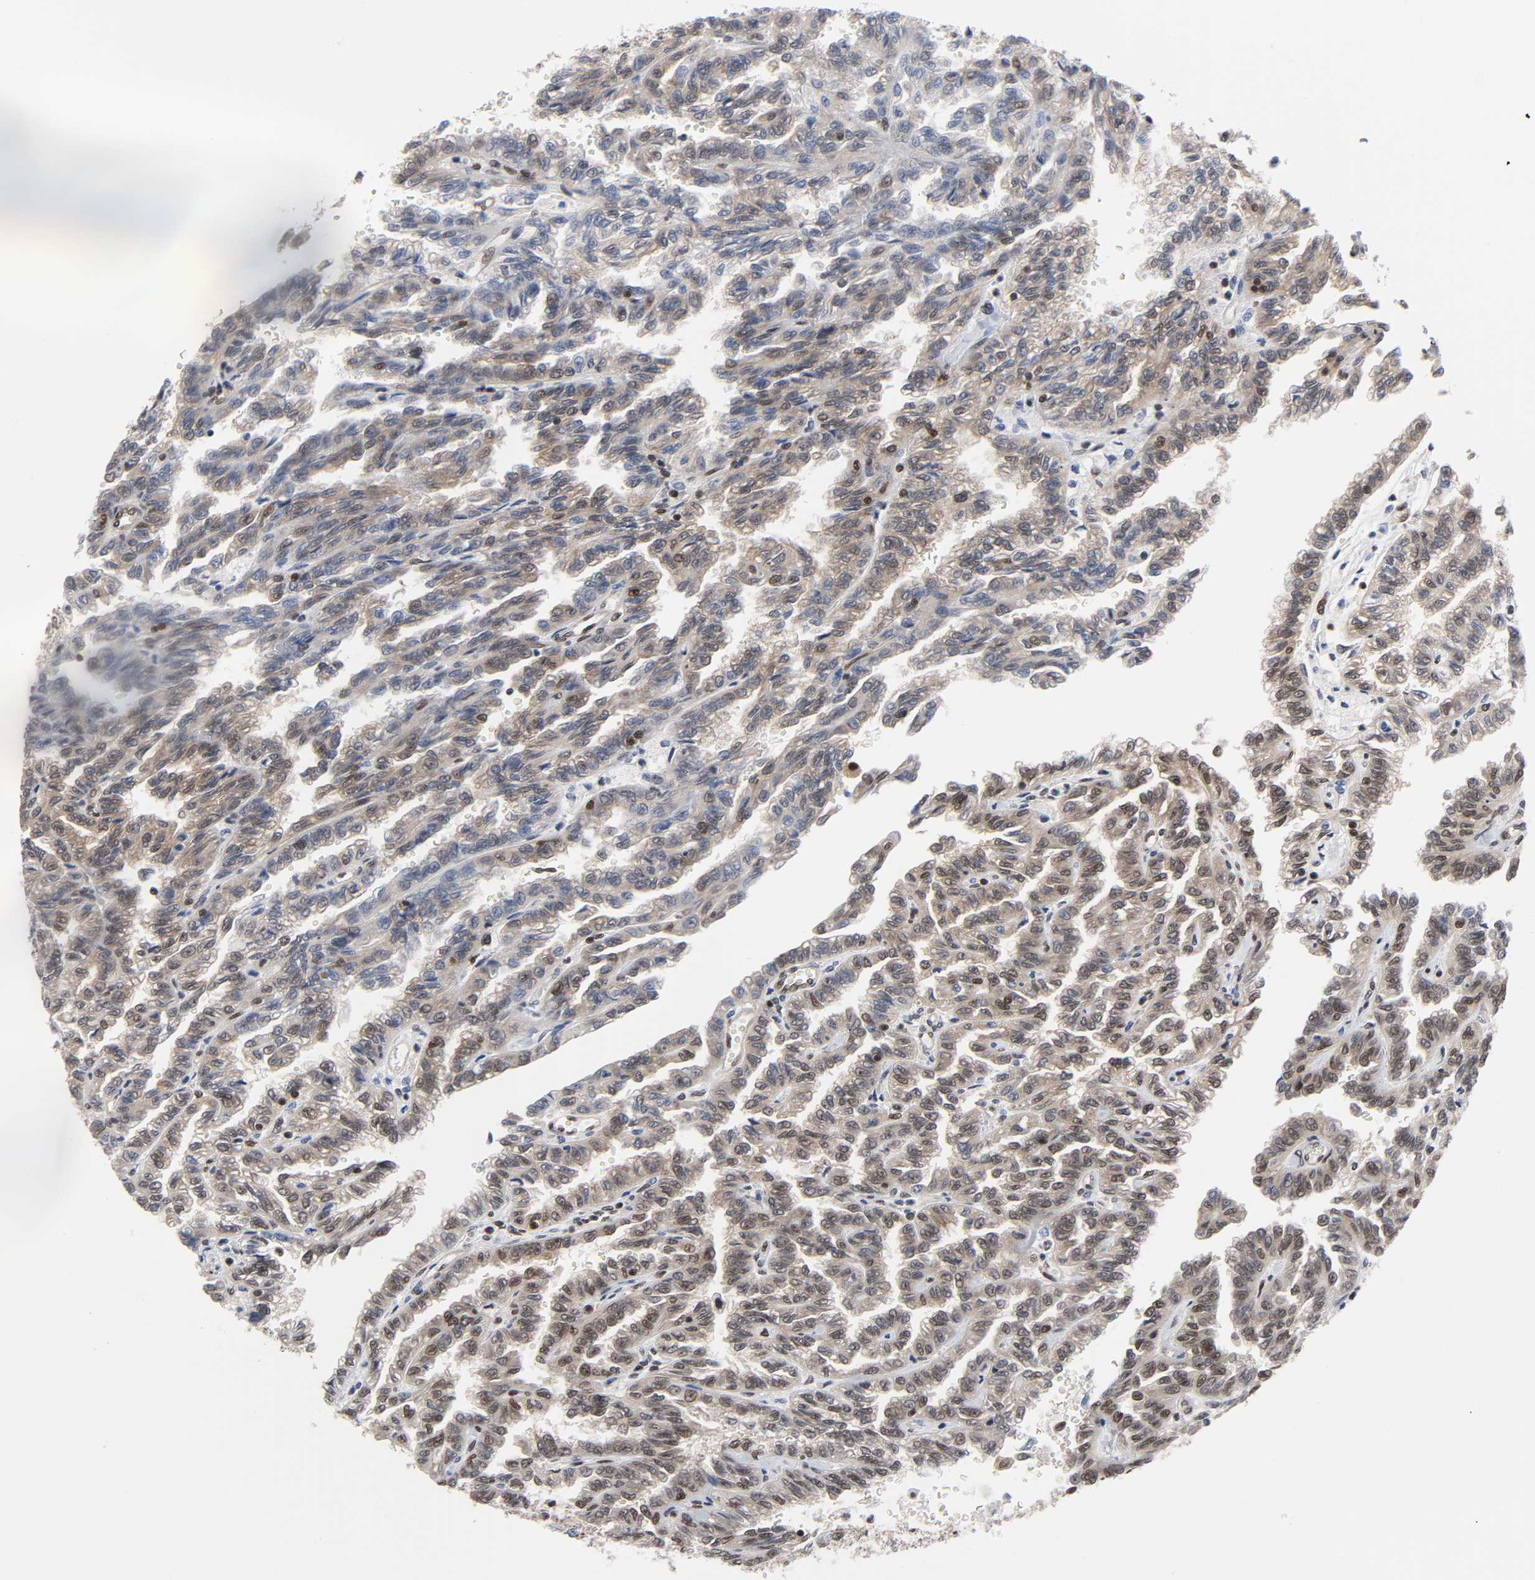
{"staining": {"intensity": "moderate", "quantity": ">75%", "location": "nuclear"}, "tissue": "renal cancer", "cell_type": "Tumor cells", "image_type": "cancer", "snomed": [{"axis": "morphology", "description": "Inflammation, NOS"}, {"axis": "morphology", "description": "Adenocarcinoma, NOS"}, {"axis": "topography", "description": "Kidney"}], "caption": "Adenocarcinoma (renal) was stained to show a protein in brown. There is medium levels of moderate nuclear expression in about >75% of tumor cells. (DAB (3,3'-diaminobenzidine) IHC, brown staining for protein, blue staining for nuclei).", "gene": "ILKAP", "patient": {"sex": "male", "age": 68}}